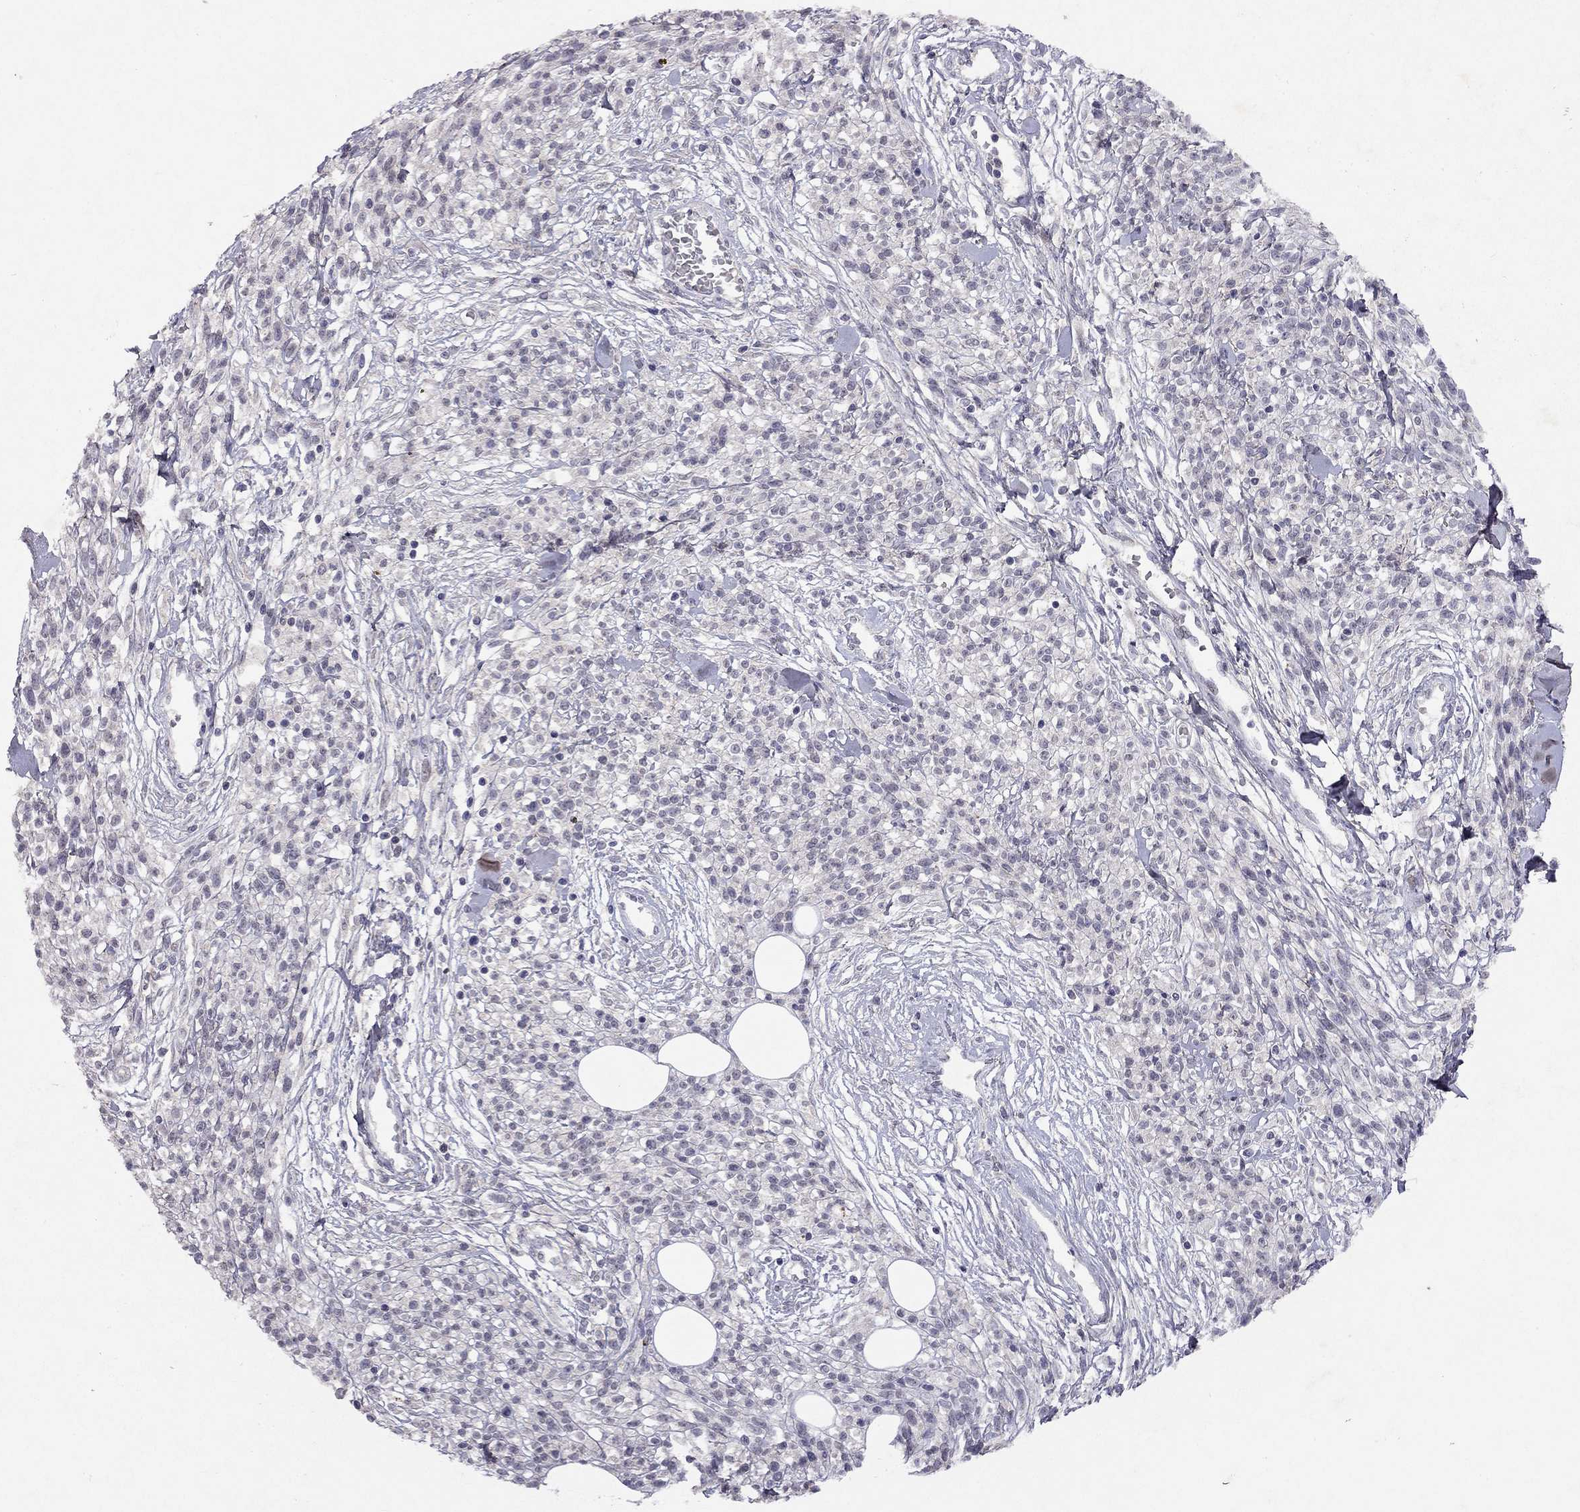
{"staining": {"intensity": "negative", "quantity": "none", "location": "none"}, "tissue": "melanoma", "cell_type": "Tumor cells", "image_type": "cancer", "snomed": [{"axis": "morphology", "description": "Malignant melanoma, NOS"}, {"axis": "topography", "description": "Skin"}, {"axis": "topography", "description": "Skin of trunk"}], "caption": "The histopathology image demonstrates no staining of tumor cells in malignant melanoma.", "gene": "ESR2", "patient": {"sex": "male", "age": 74}}